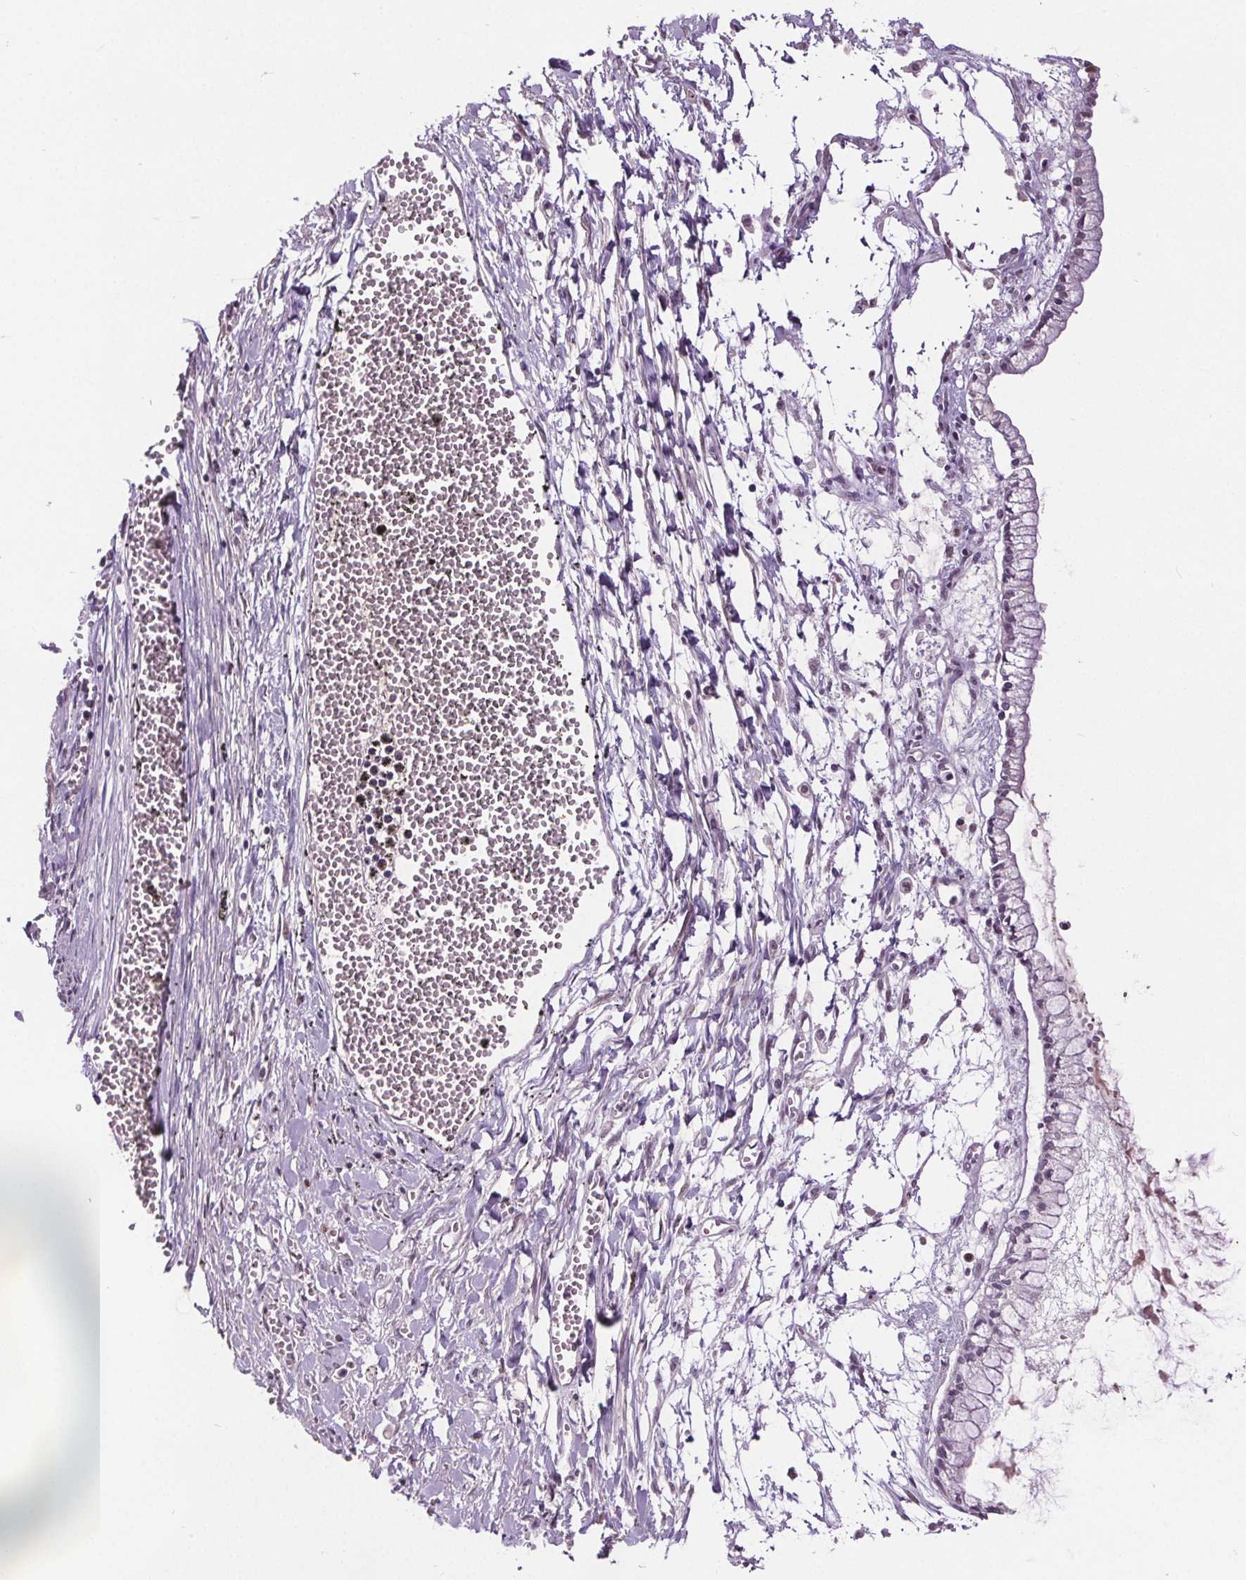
{"staining": {"intensity": "negative", "quantity": "none", "location": "none"}, "tissue": "ovarian cancer", "cell_type": "Tumor cells", "image_type": "cancer", "snomed": [{"axis": "morphology", "description": "Cystadenocarcinoma, mucinous, NOS"}, {"axis": "topography", "description": "Ovary"}], "caption": "Immunohistochemical staining of ovarian mucinous cystadenocarcinoma reveals no significant expression in tumor cells. Brightfield microscopy of immunohistochemistry stained with DAB (brown) and hematoxylin (blue), captured at high magnification.", "gene": "CENPF", "patient": {"sex": "female", "age": 67}}